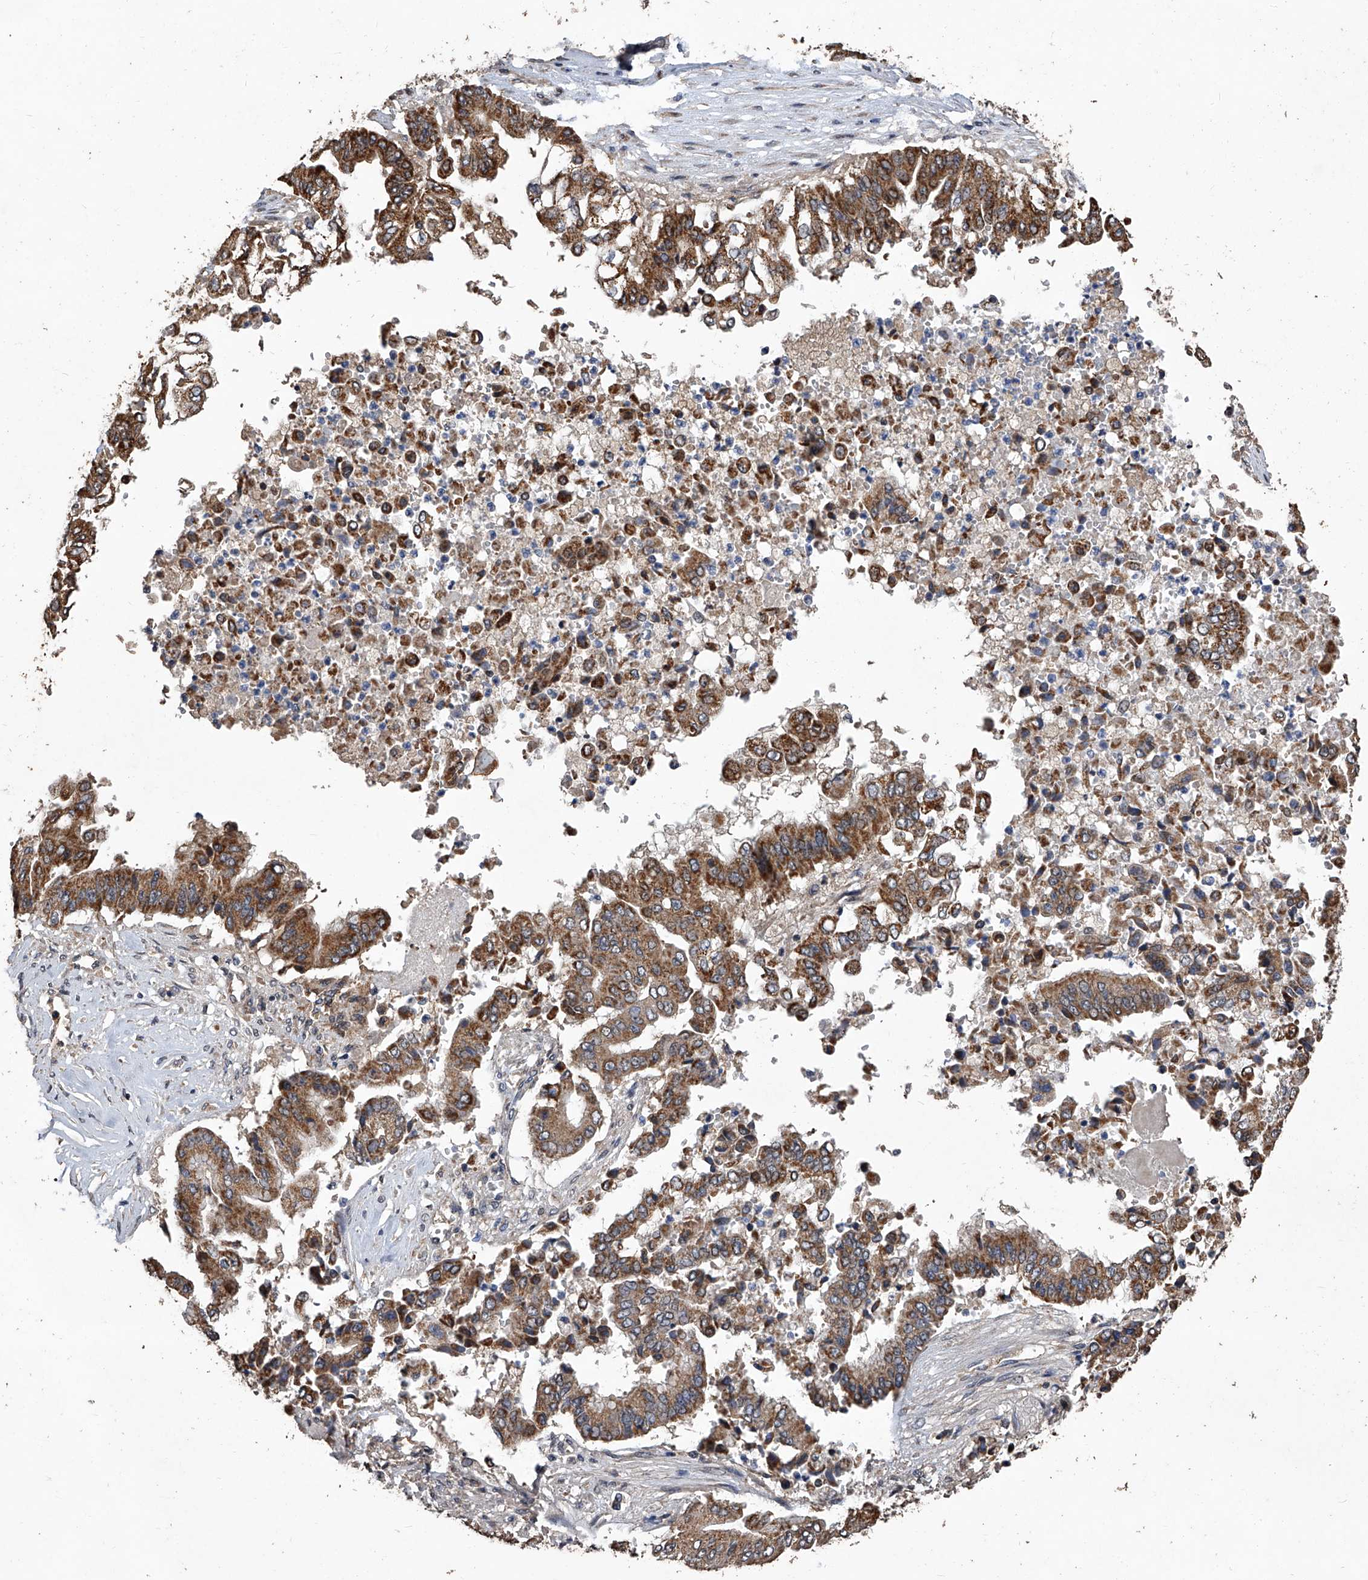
{"staining": {"intensity": "moderate", "quantity": ">75%", "location": "cytoplasmic/membranous"}, "tissue": "pancreatic cancer", "cell_type": "Tumor cells", "image_type": "cancer", "snomed": [{"axis": "morphology", "description": "Adenocarcinoma, NOS"}, {"axis": "topography", "description": "Pancreas"}], "caption": "Moderate cytoplasmic/membranous staining for a protein is seen in about >75% of tumor cells of pancreatic adenocarcinoma using IHC.", "gene": "LTV1", "patient": {"sex": "female", "age": 77}}